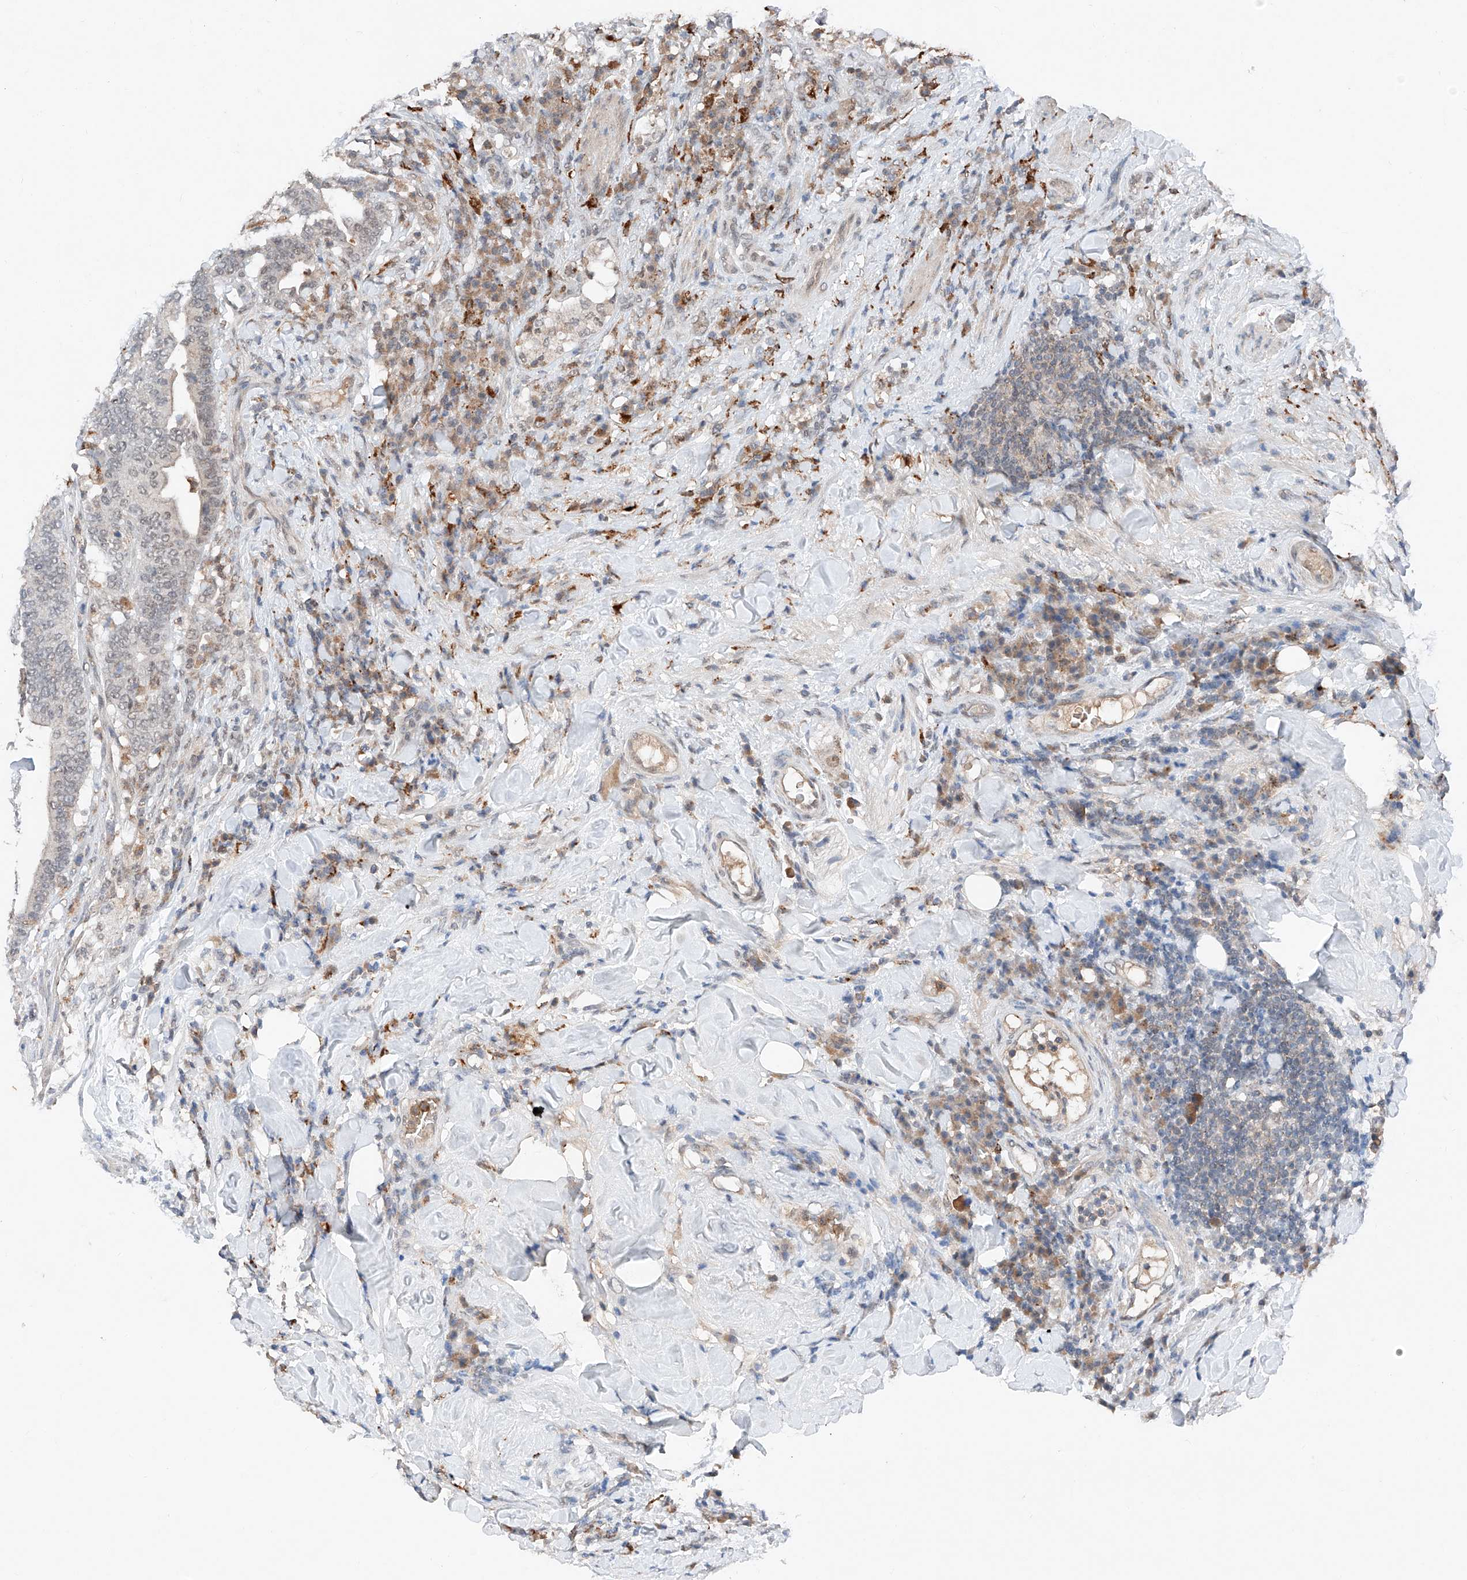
{"staining": {"intensity": "weak", "quantity": "<25%", "location": "nuclear"}, "tissue": "colorectal cancer", "cell_type": "Tumor cells", "image_type": "cancer", "snomed": [{"axis": "morphology", "description": "Adenocarcinoma, NOS"}, {"axis": "topography", "description": "Colon"}], "caption": "Tumor cells are negative for protein expression in human colorectal adenocarcinoma. (IHC, brightfield microscopy, high magnification).", "gene": "TBX4", "patient": {"sex": "female", "age": 66}}